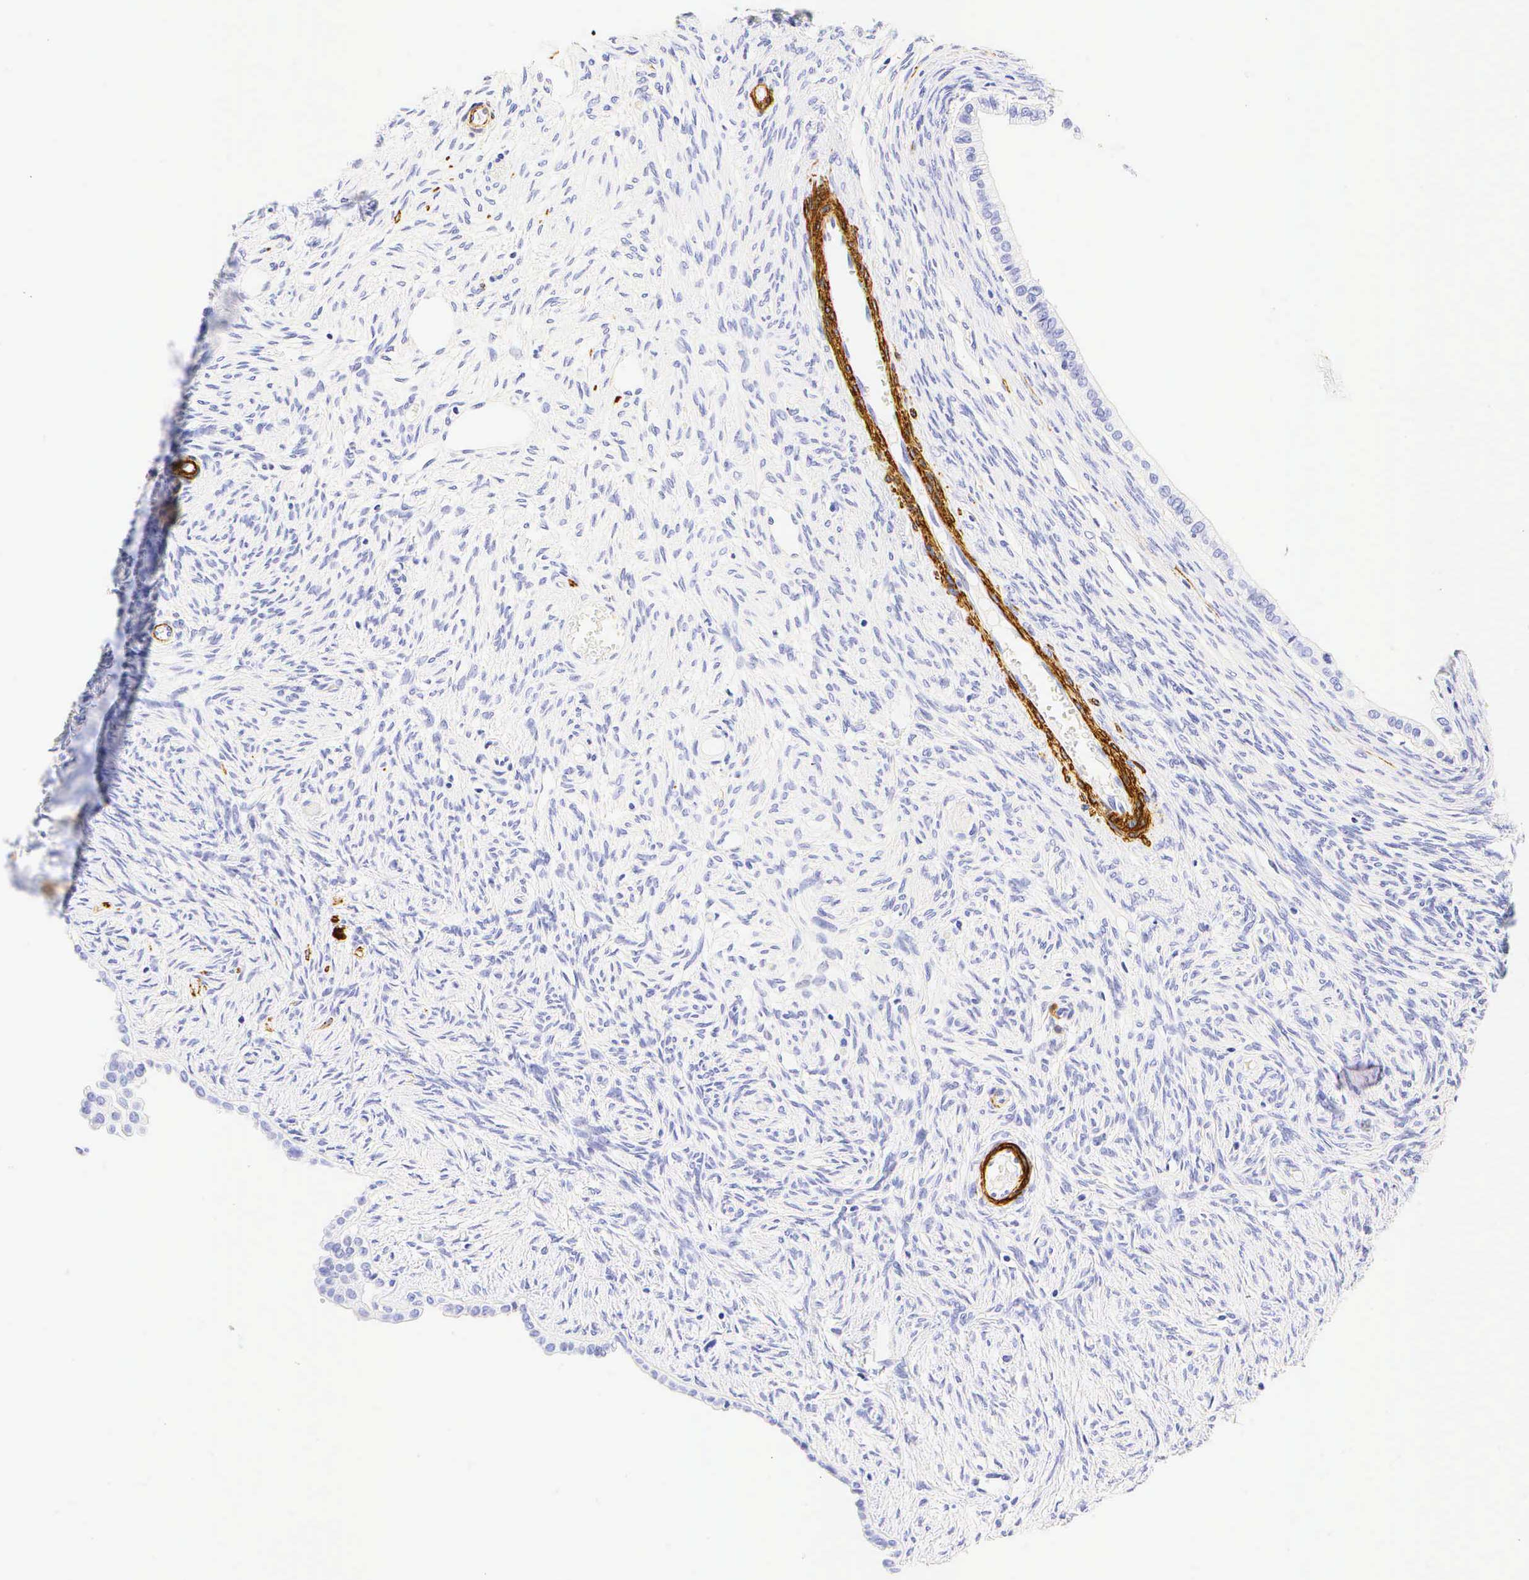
{"staining": {"intensity": "negative", "quantity": "none", "location": "none"}, "tissue": "ovarian cancer", "cell_type": "Tumor cells", "image_type": "cancer", "snomed": [{"axis": "morphology", "description": "Cystadenocarcinoma, mucinous, NOS"}, {"axis": "topography", "description": "Ovary"}], "caption": "This is an immunohistochemistry photomicrograph of ovarian cancer. There is no positivity in tumor cells.", "gene": "CALD1", "patient": {"sex": "female", "age": 57}}